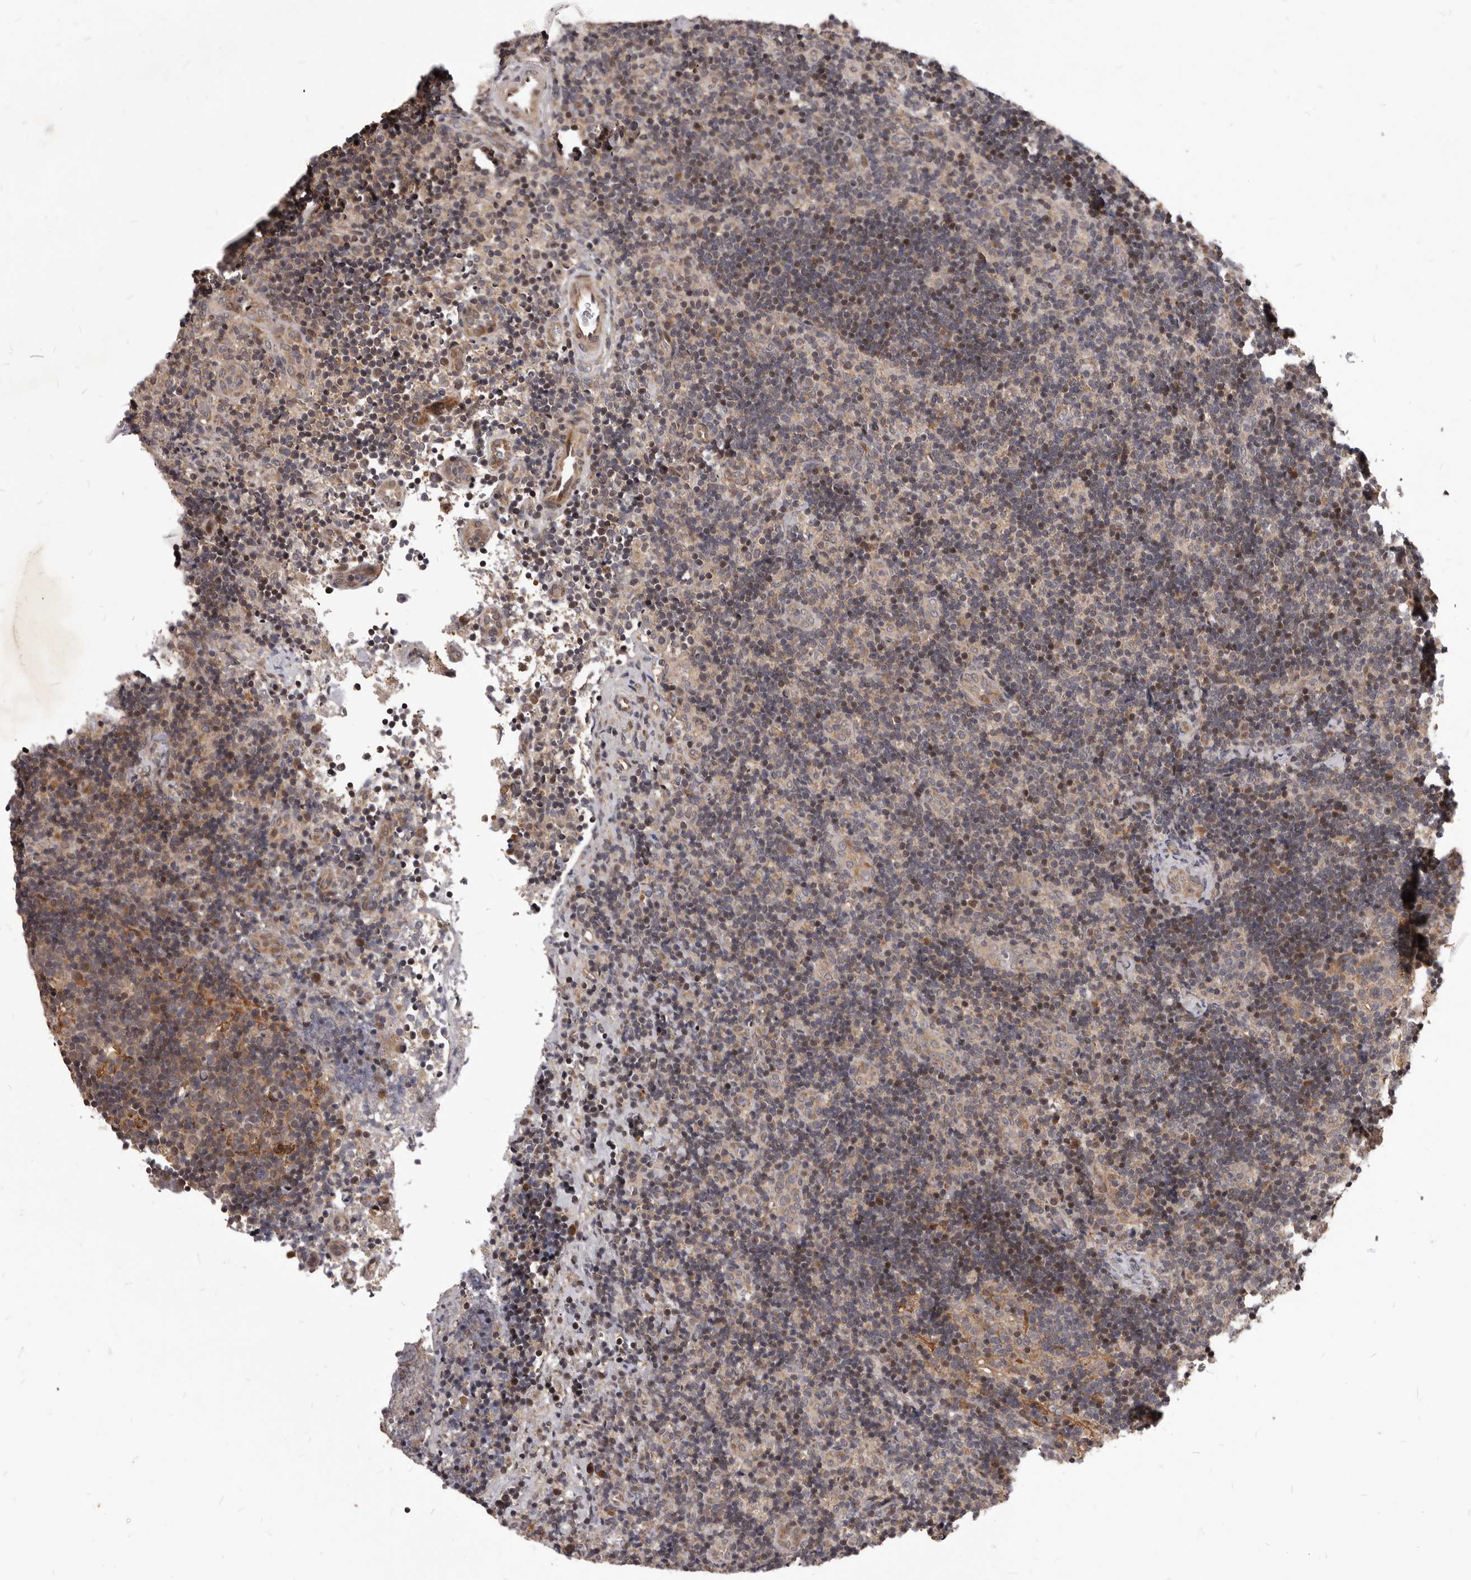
{"staining": {"intensity": "negative", "quantity": "none", "location": "none"}, "tissue": "lymph node", "cell_type": "Germinal center cells", "image_type": "normal", "snomed": [{"axis": "morphology", "description": "Normal tissue, NOS"}, {"axis": "topography", "description": "Lymph node"}], "caption": "An image of lymph node stained for a protein shows no brown staining in germinal center cells. (DAB (3,3'-diaminobenzidine) immunohistochemistry with hematoxylin counter stain).", "gene": "GABPB2", "patient": {"sex": "female", "age": 22}}